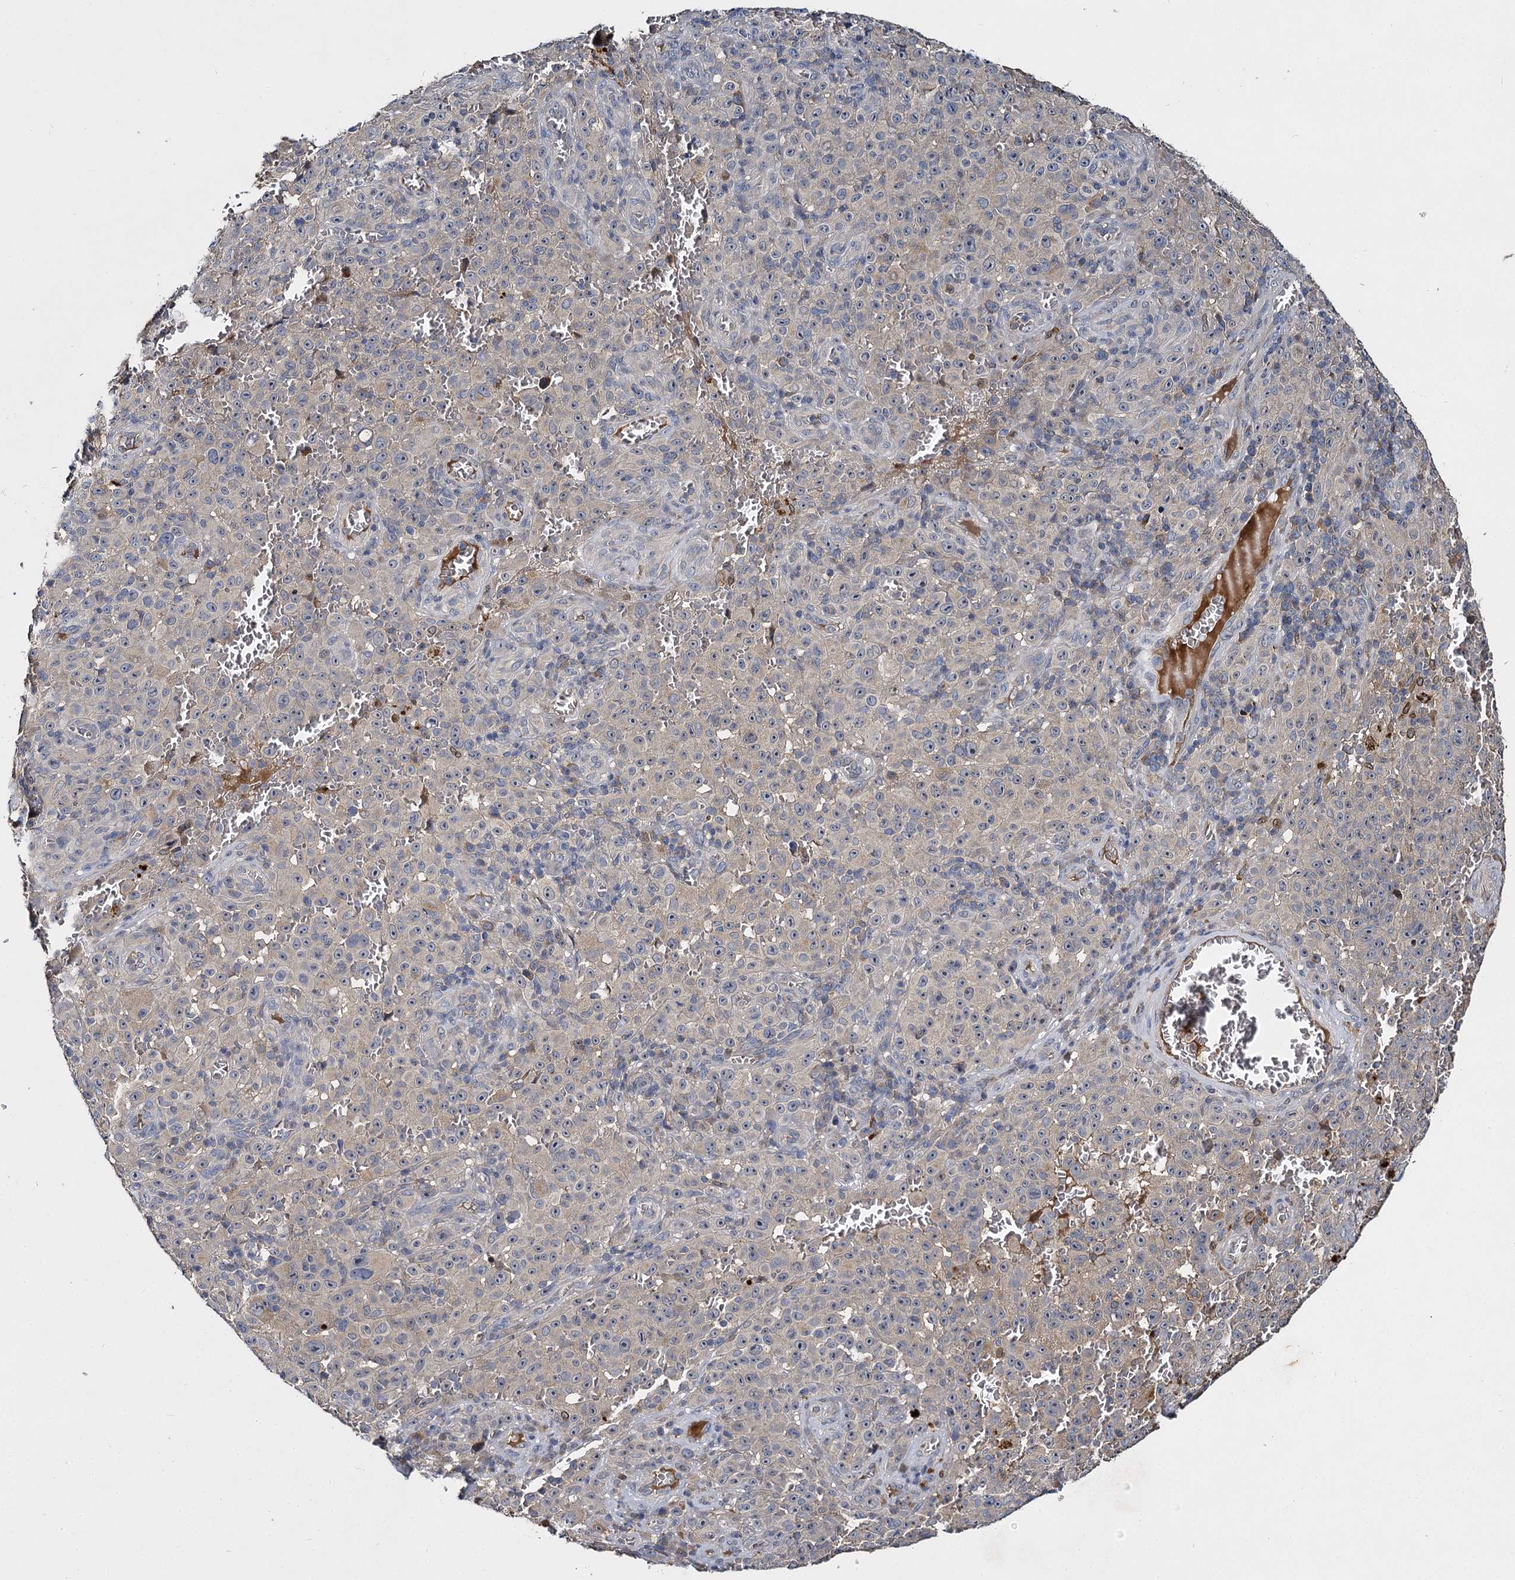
{"staining": {"intensity": "negative", "quantity": "none", "location": "none"}, "tissue": "melanoma", "cell_type": "Tumor cells", "image_type": "cancer", "snomed": [{"axis": "morphology", "description": "Malignant melanoma, NOS"}, {"axis": "topography", "description": "Skin"}], "caption": "There is no significant staining in tumor cells of malignant melanoma.", "gene": "SLC11A2", "patient": {"sex": "female", "age": 82}}